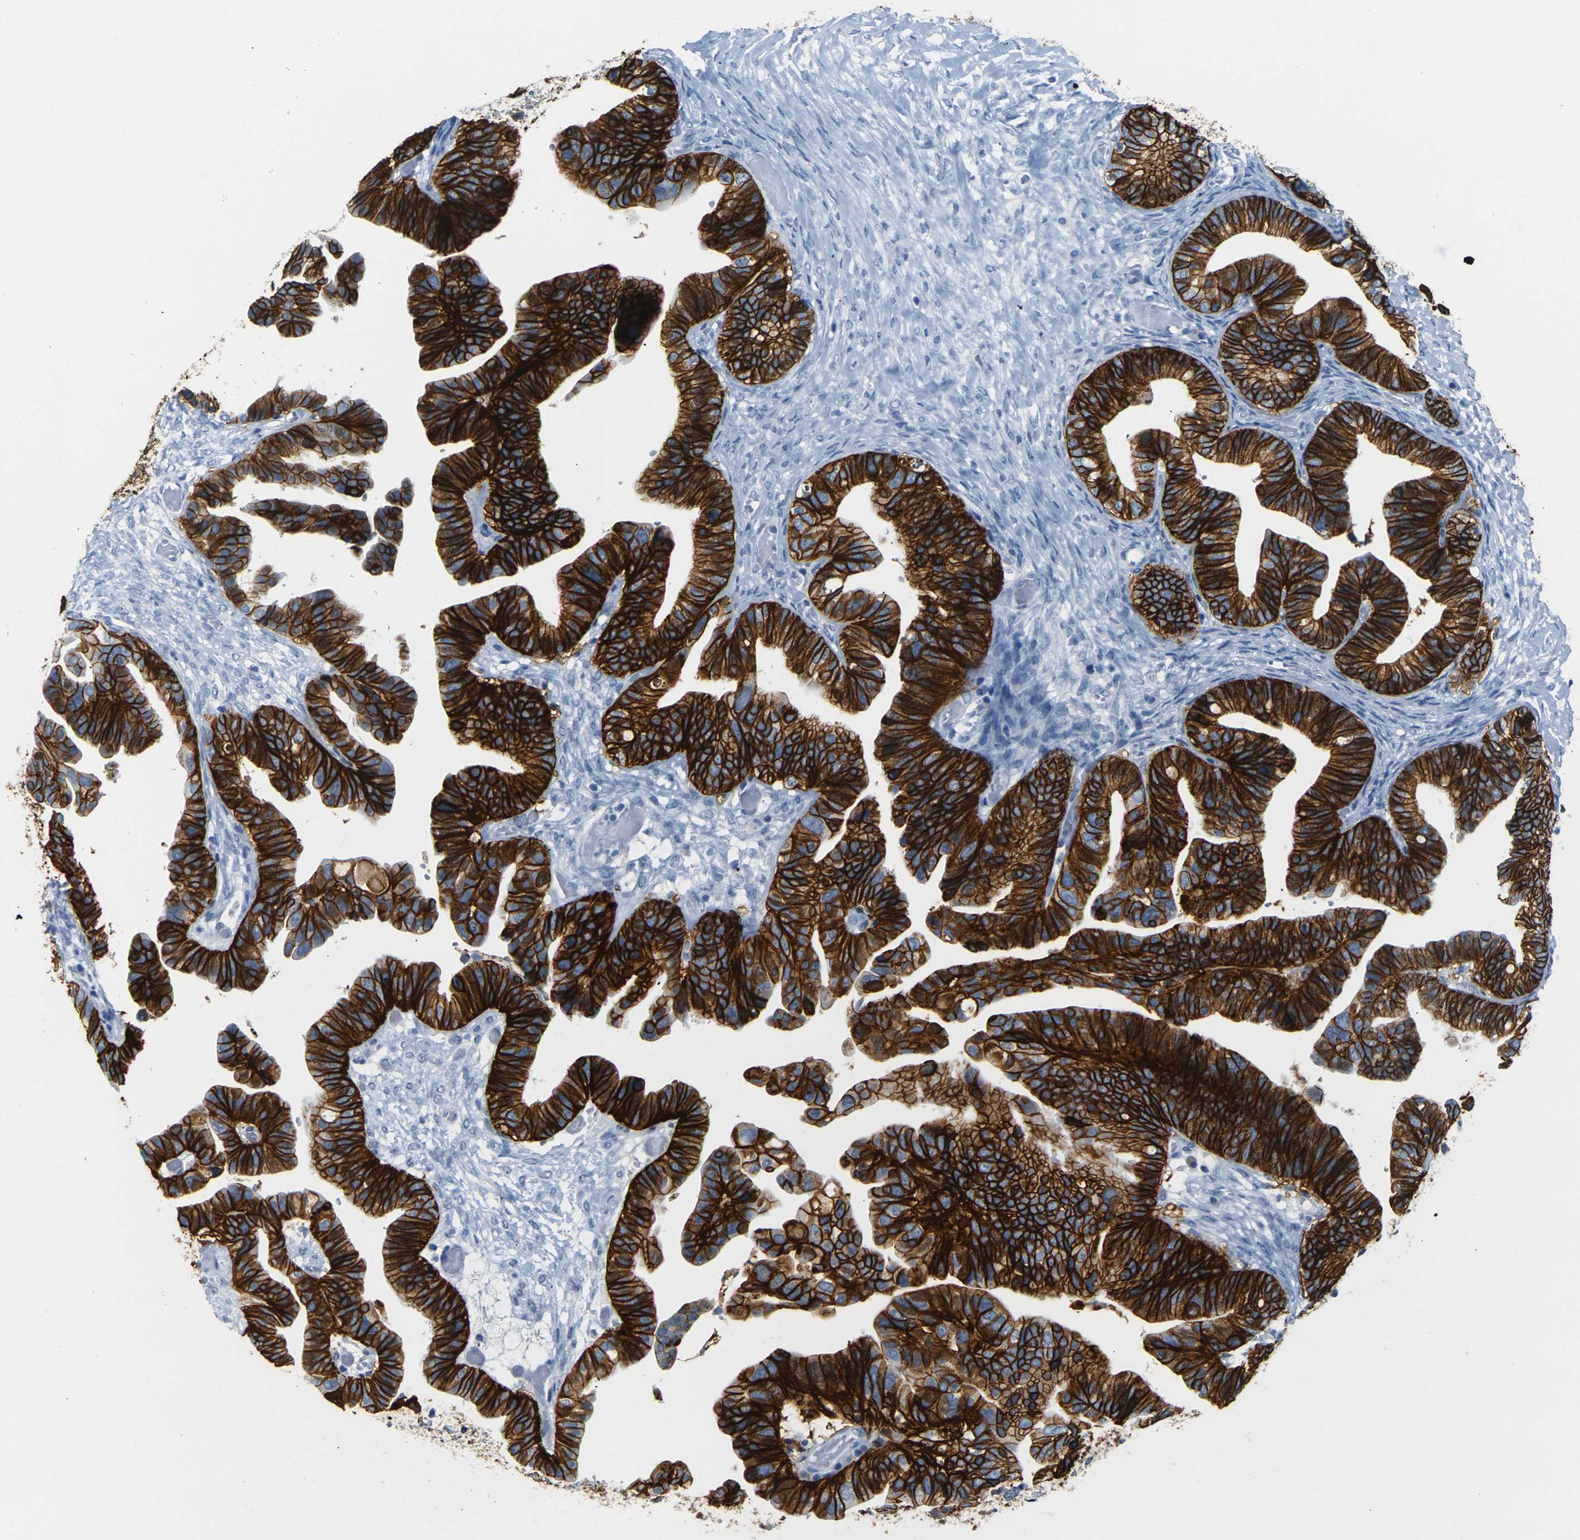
{"staining": {"intensity": "strong", "quantity": ">75%", "location": "cytoplasmic/membranous"}, "tissue": "ovarian cancer", "cell_type": "Tumor cells", "image_type": "cancer", "snomed": [{"axis": "morphology", "description": "Cystadenocarcinoma, serous, NOS"}, {"axis": "topography", "description": "Ovary"}], "caption": "Ovarian serous cystadenocarcinoma stained with immunohistochemistry (IHC) reveals strong cytoplasmic/membranous expression in about >75% of tumor cells.", "gene": "CLDN7", "patient": {"sex": "female", "age": 56}}